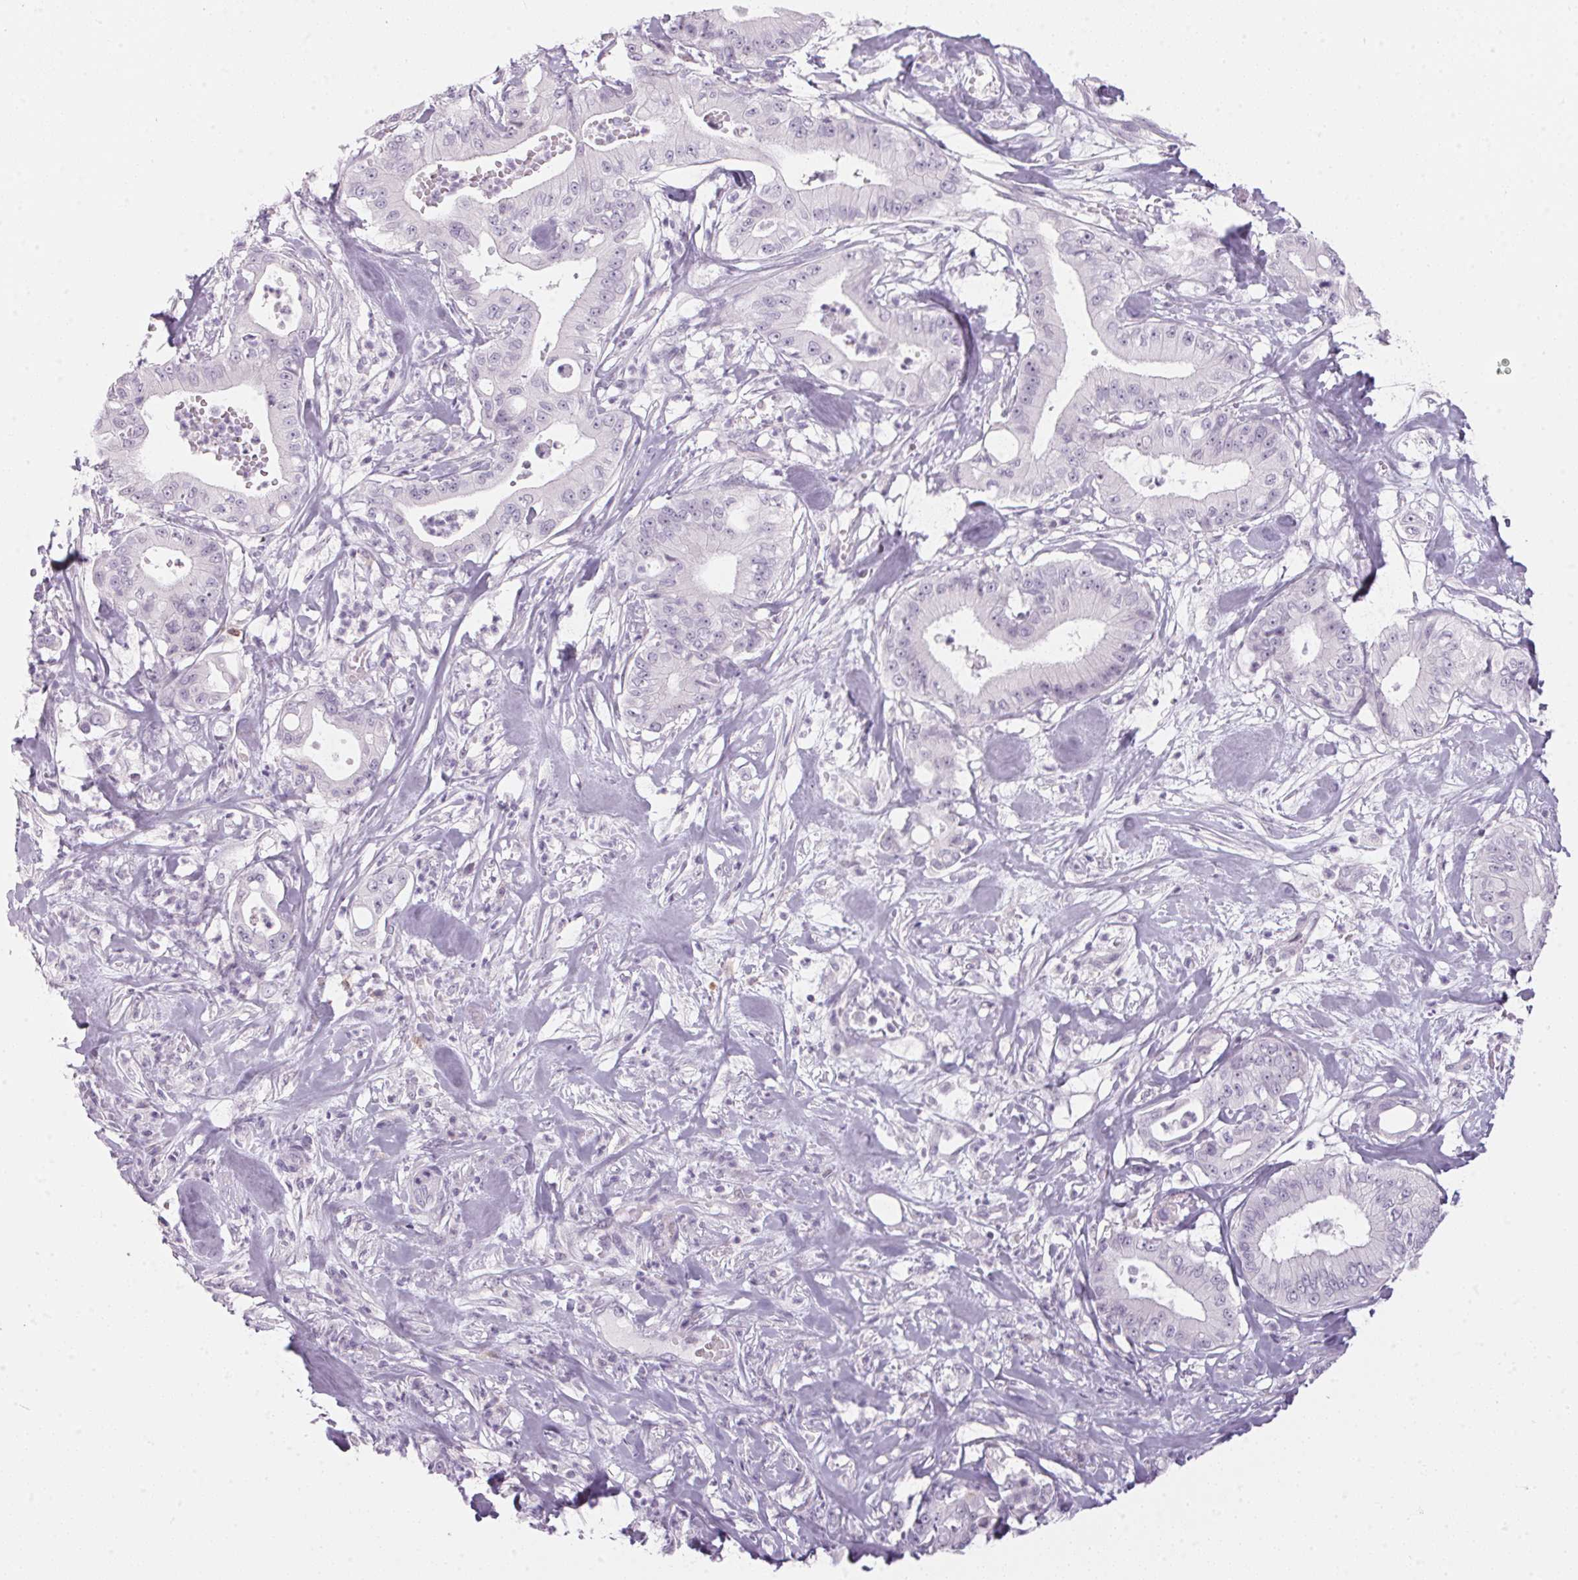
{"staining": {"intensity": "negative", "quantity": "none", "location": "none"}, "tissue": "pancreatic cancer", "cell_type": "Tumor cells", "image_type": "cancer", "snomed": [{"axis": "morphology", "description": "Adenocarcinoma, NOS"}, {"axis": "topography", "description": "Pancreas"}], "caption": "The histopathology image reveals no staining of tumor cells in pancreatic adenocarcinoma.", "gene": "CADPS", "patient": {"sex": "male", "age": 71}}